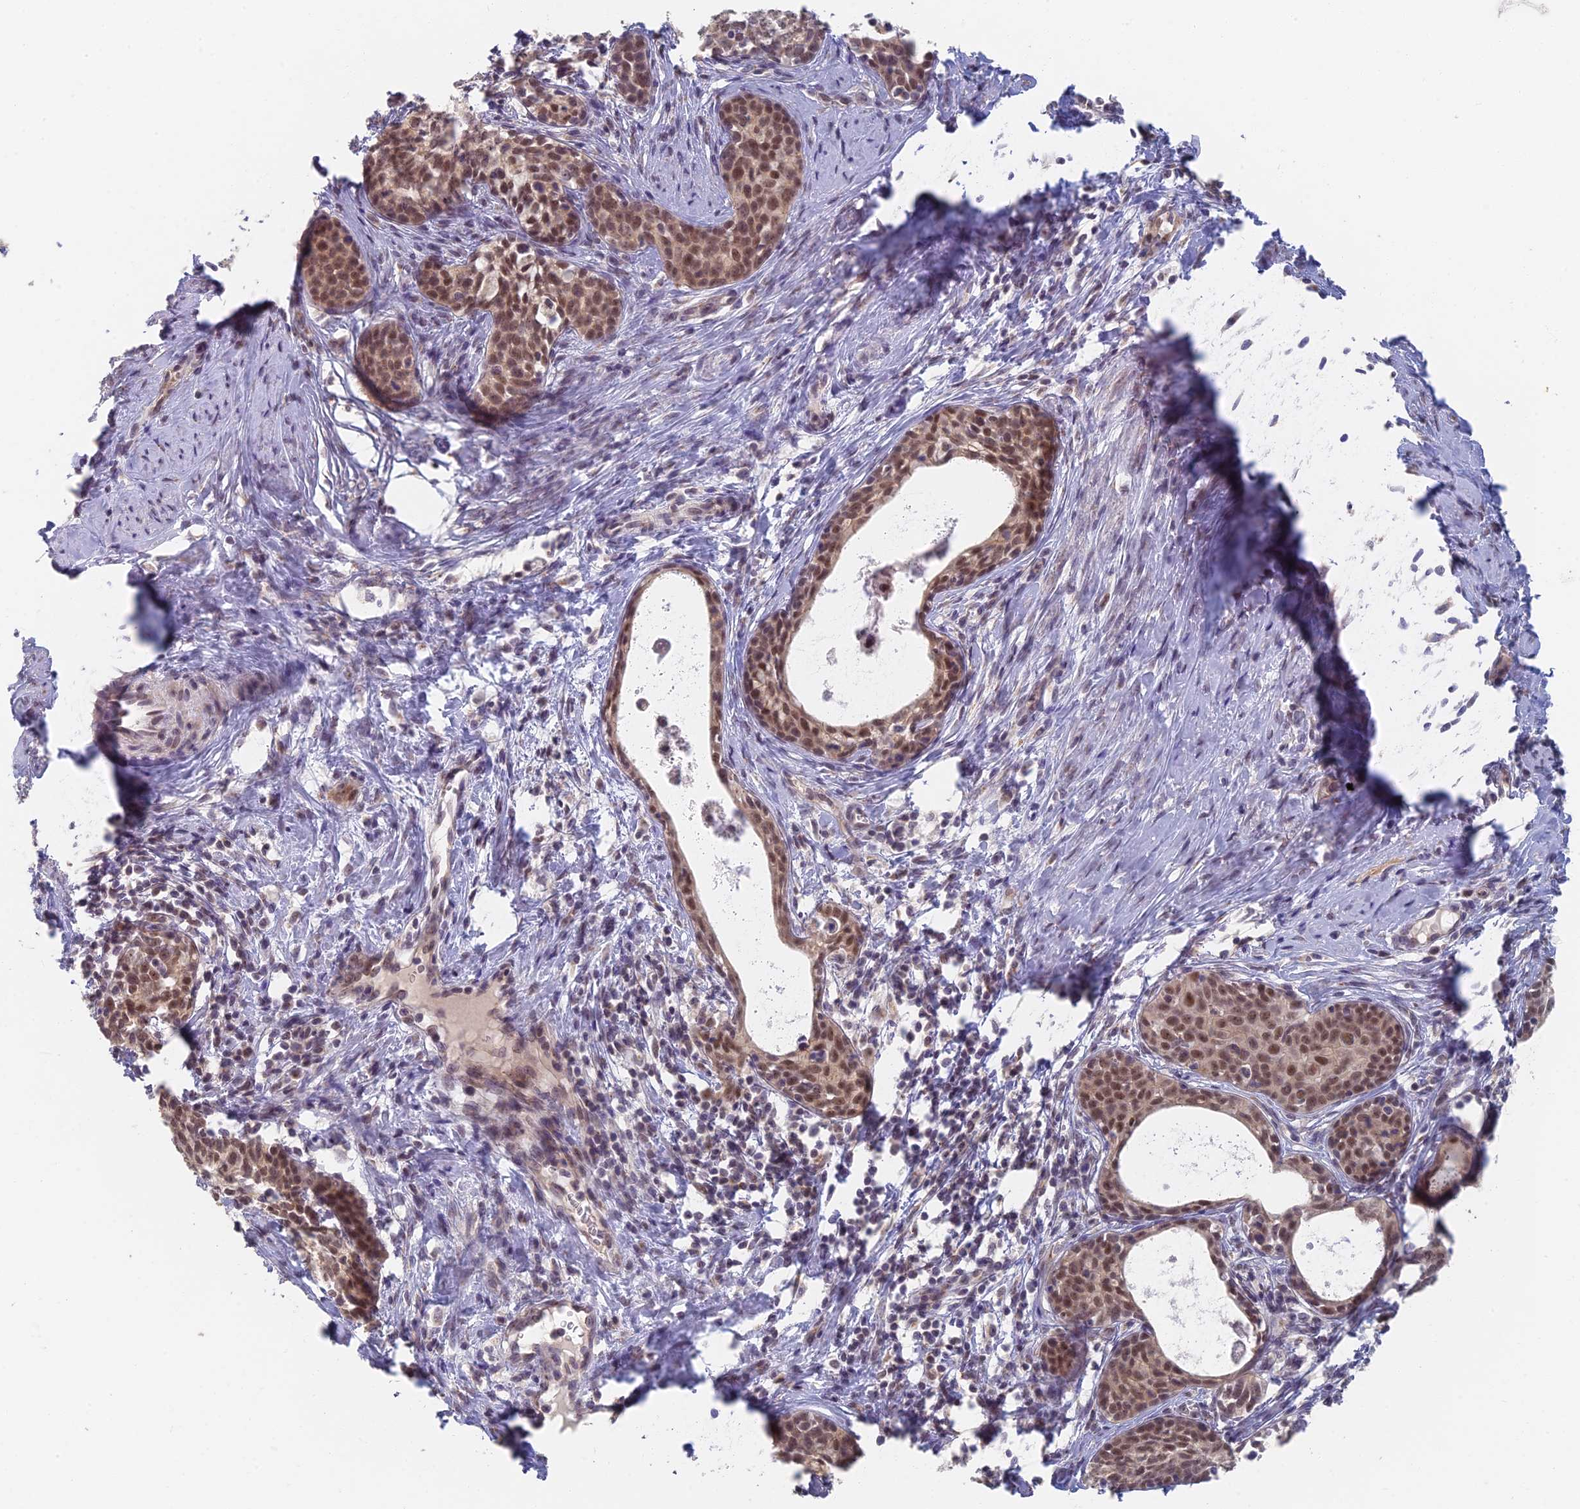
{"staining": {"intensity": "weak", "quantity": ">75%", "location": "cytoplasmic/membranous,nuclear"}, "tissue": "cervical cancer", "cell_type": "Tumor cells", "image_type": "cancer", "snomed": [{"axis": "morphology", "description": "Squamous cell carcinoma, NOS"}, {"axis": "topography", "description": "Cervix"}], "caption": "Human cervical cancer stained with a protein marker shows weak staining in tumor cells.", "gene": "GPATCH1", "patient": {"sex": "female", "age": 52}}